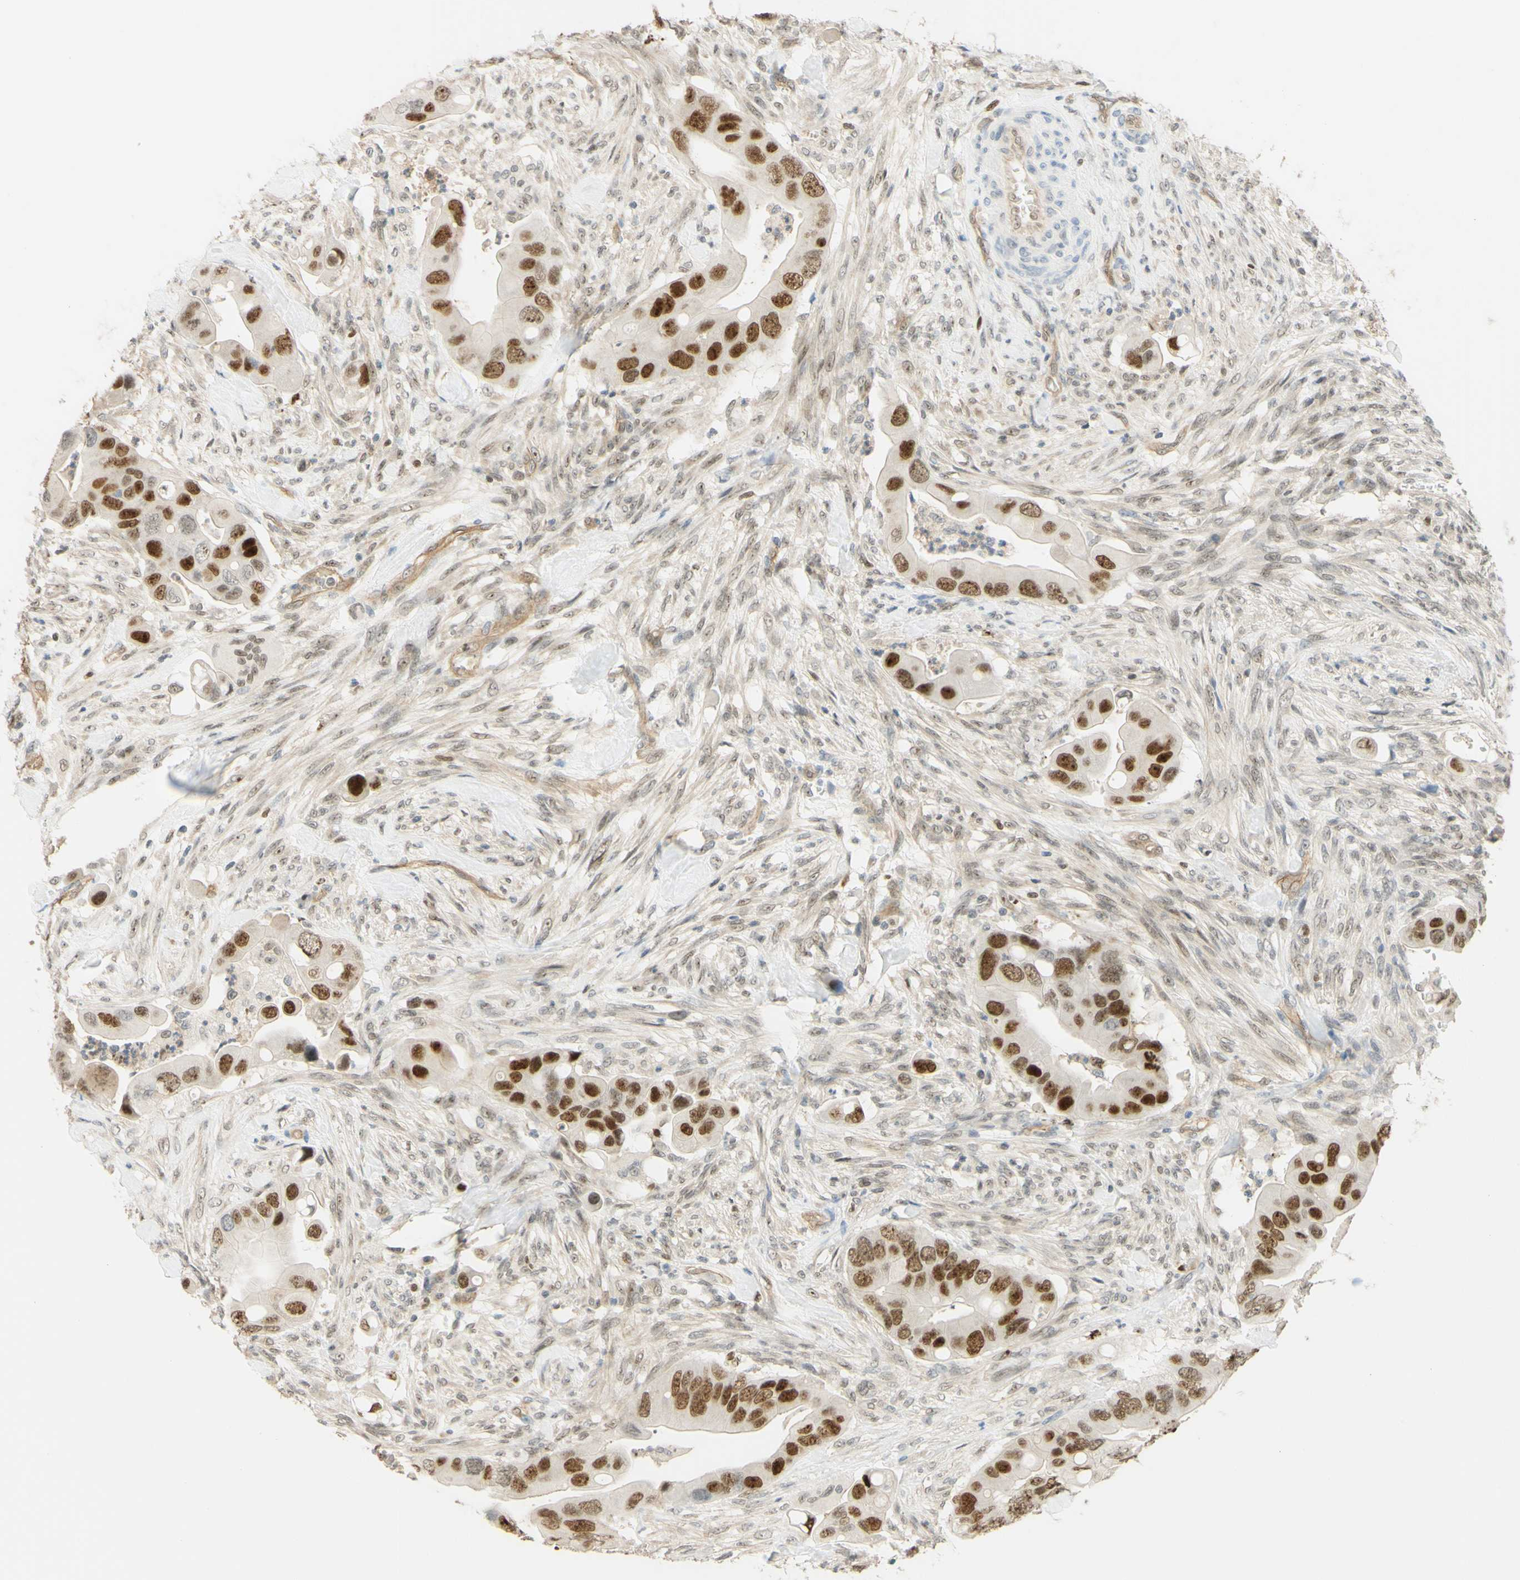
{"staining": {"intensity": "strong", "quantity": ">75%", "location": "nuclear"}, "tissue": "colorectal cancer", "cell_type": "Tumor cells", "image_type": "cancer", "snomed": [{"axis": "morphology", "description": "Adenocarcinoma, NOS"}, {"axis": "topography", "description": "Rectum"}], "caption": "Protein analysis of colorectal adenocarcinoma tissue displays strong nuclear expression in approximately >75% of tumor cells.", "gene": "POLB", "patient": {"sex": "female", "age": 57}}